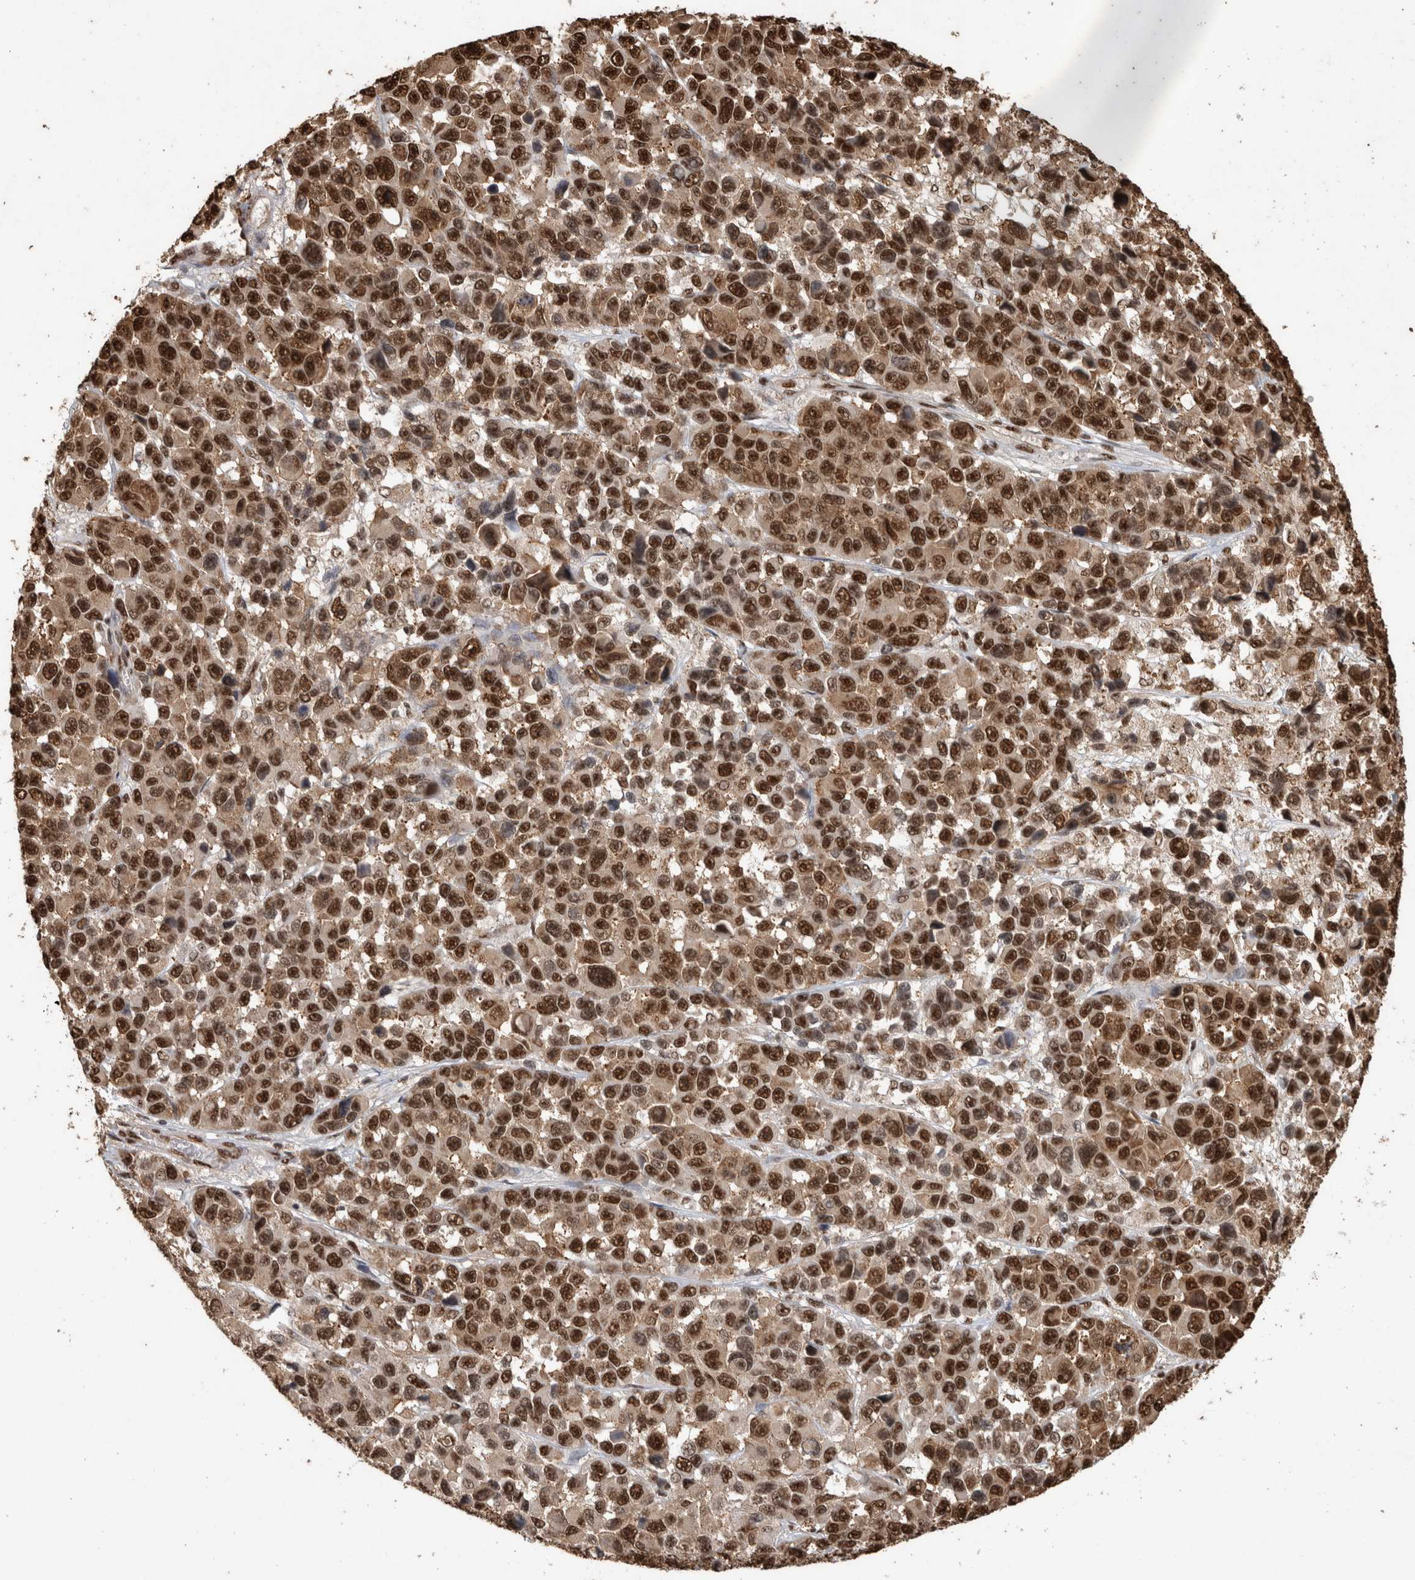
{"staining": {"intensity": "strong", "quantity": ">75%", "location": "nuclear"}, "tissue": "melanoma", "cell_type": "Tumor cells", "image_type": "cancer", "snomed": [{"axis": "morphology", "description": "Malignant melanoma, NOS"}, {"axis": "topography", "description": "Skin"}], "caption": "Immunohistochemistry of melanoma exhibits high levels of strong nuclear positivity in about >75% of tumor cells. (Brightfield microscopy of DAB IHC at high magnification).", "gene": "RAD50", "patient": {"sex": "male", "age": 53}}